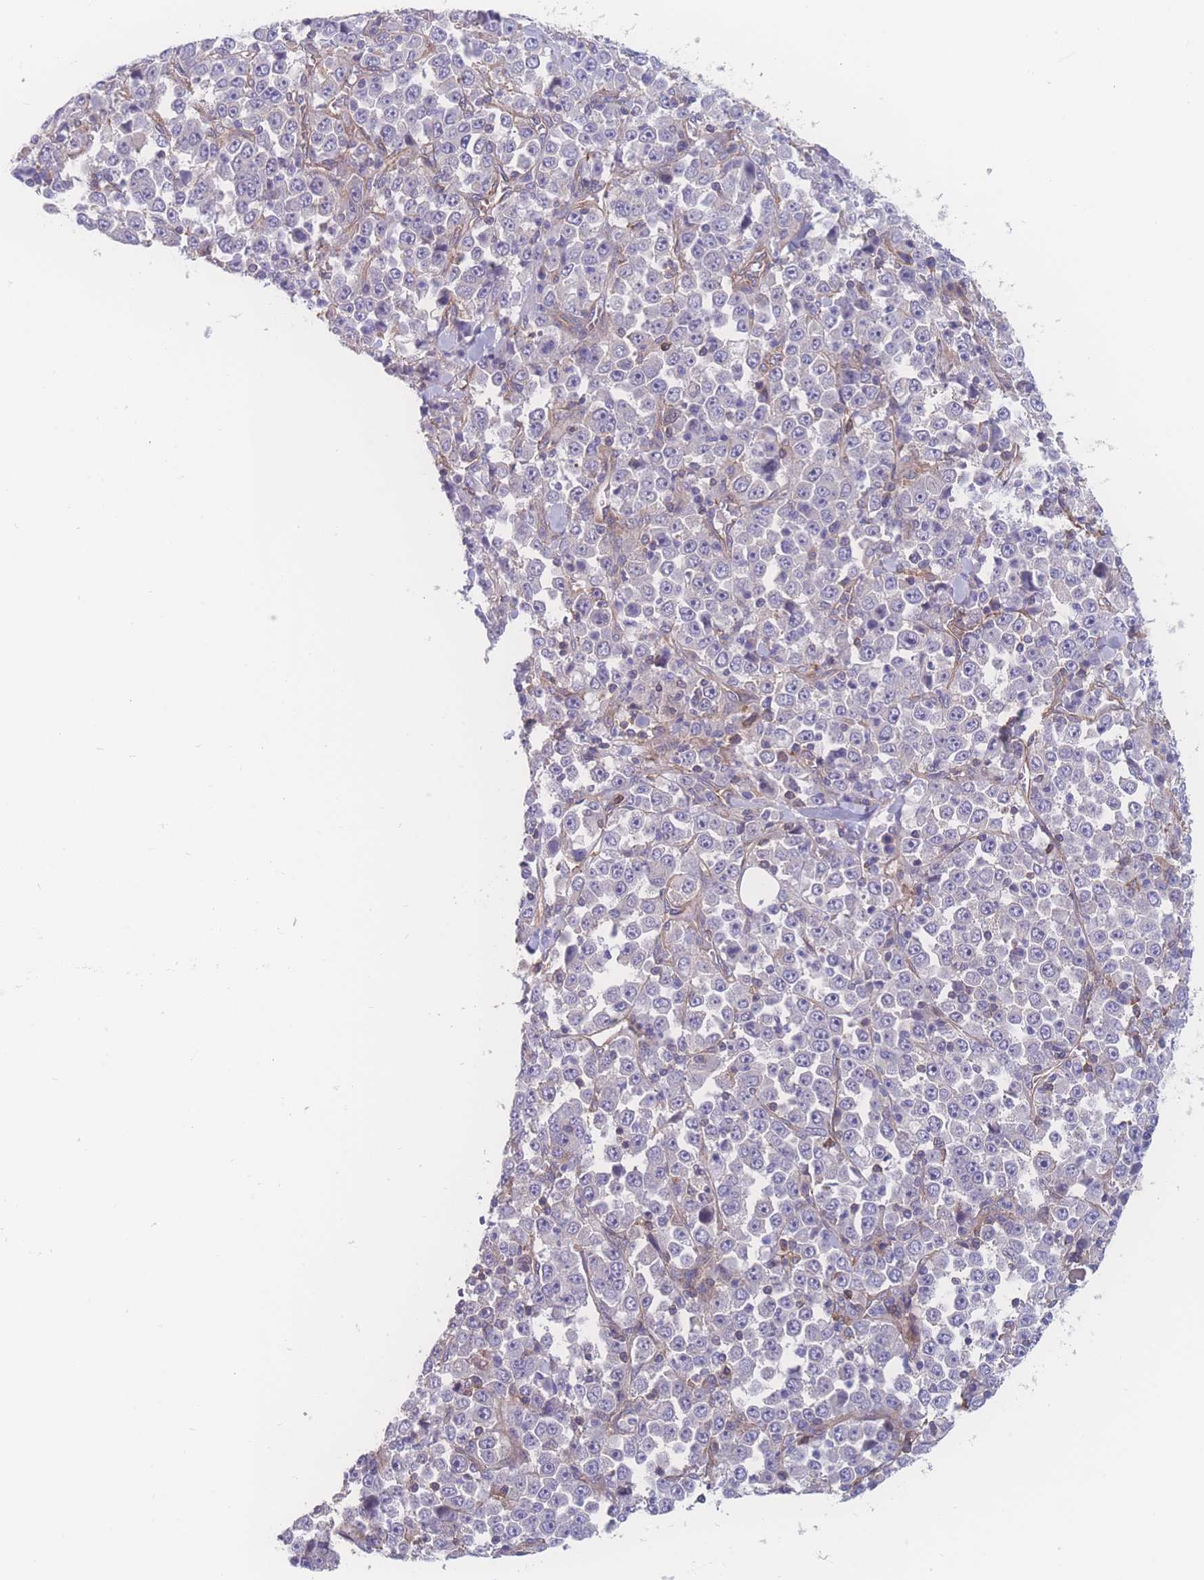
{"staining": {"intensity": "negative", "quantity": "none", "location": "none"}, "tissue": "stomach cancer", "cell_type": "Tumor cells", "image_type": "cancer", "snomed": [{"axis": "morphology", "description": "Normal tissue, NOS"}, {"axis": "morphology", "description": "Adenocarcinoma, NOS"}, {"axis": "topography", "description": "Stomach, upper"}, {"axis": "topography", "description": "Stomach"}], "caption": "Immunohistochemical staining of stomach adenocarcinoma shows no significant positivity in tumor cells.", "gene": "CFAP97", "patient": {"sex": "male", "age": 59}}